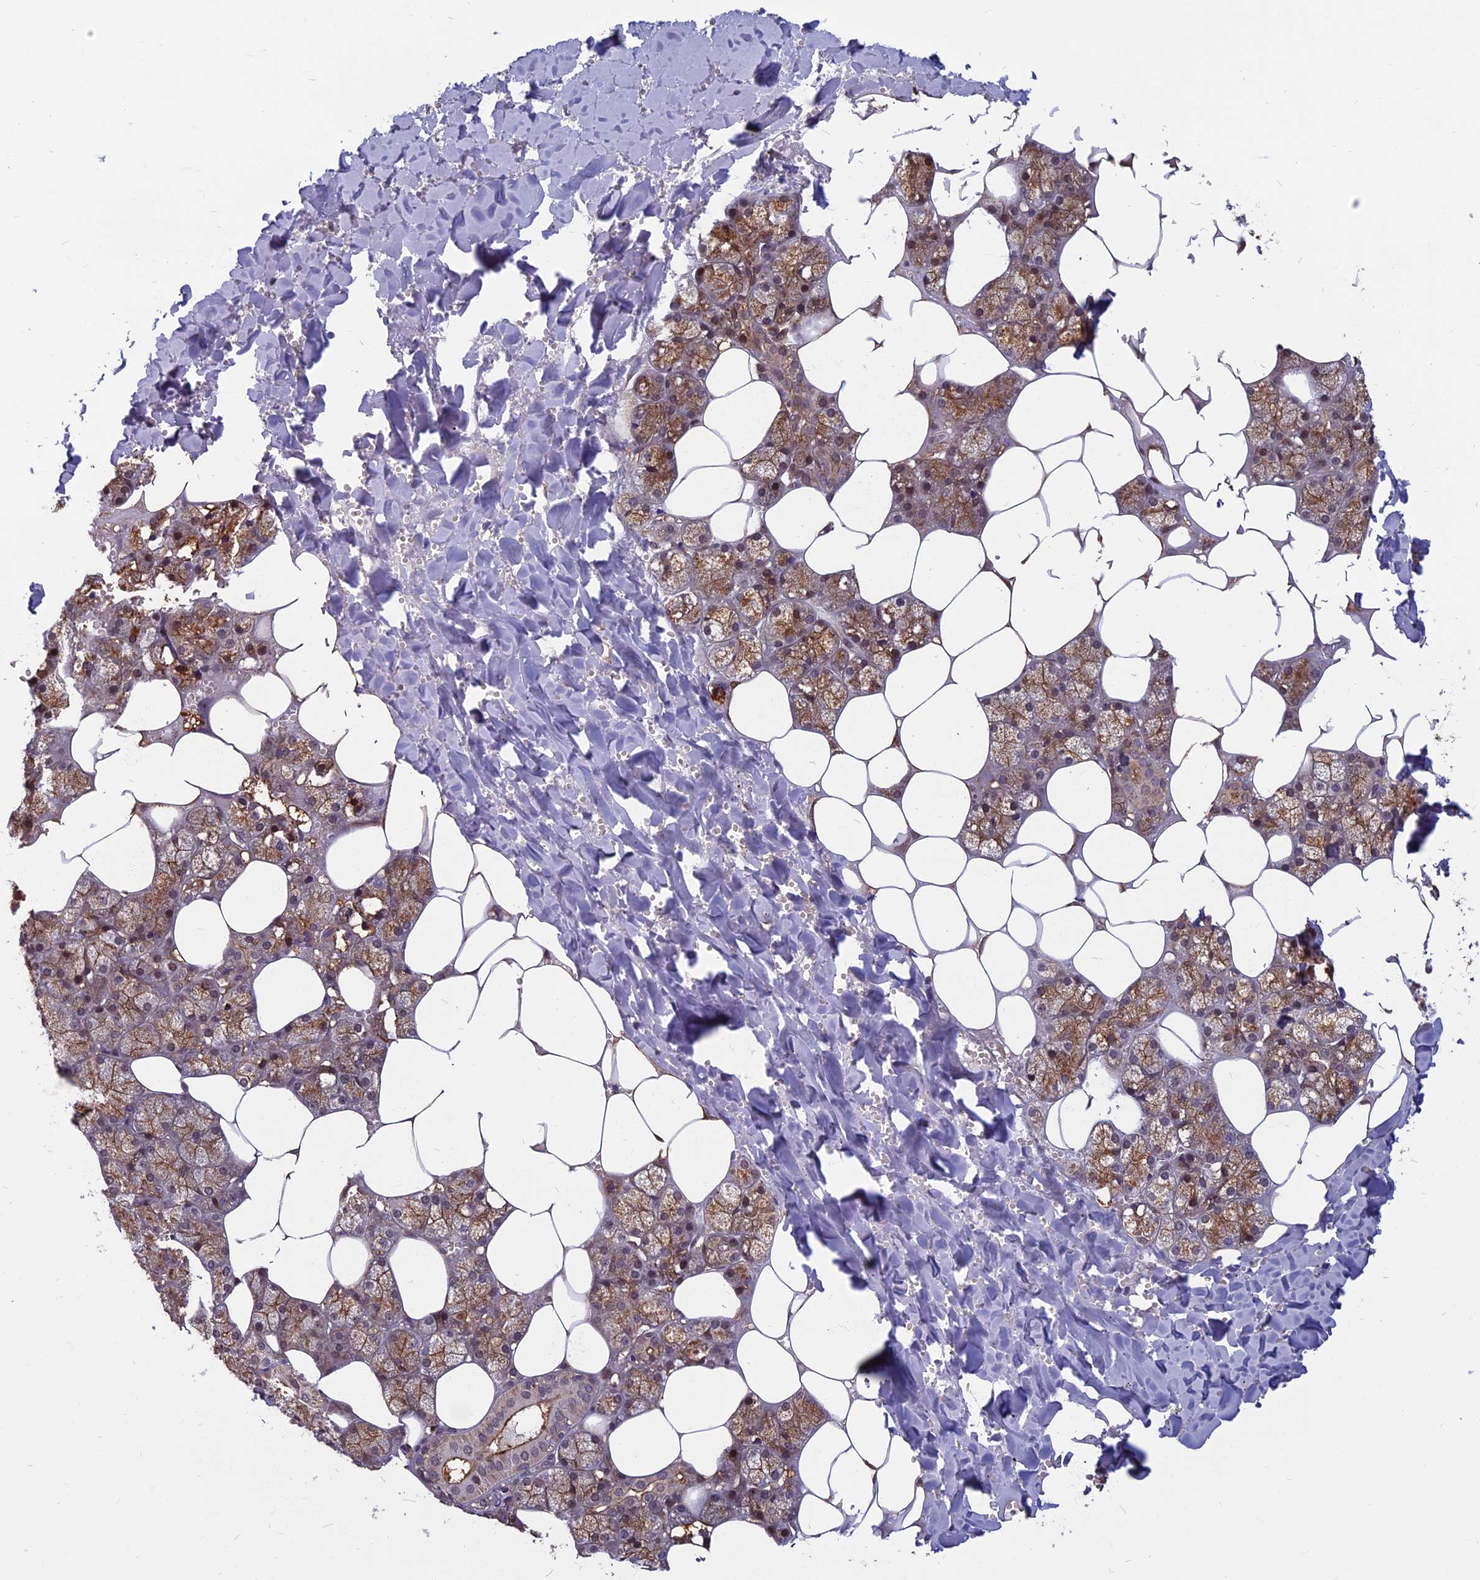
{"staining": {"intensity": "moderate", "quantity": ">75%", "location": "cytoplasmic/membranous,nuclear"}, "tissue": "salivary gland", "cell_type": "Glandular cells", "image_type": "normal", "snomed": [{"axis": "morphology", "description": "Normal tissue, NOS"}, {"axis": "topography", "description": "Salivary gland"}], "caption": "Human salivary gland stained with a brown dye displays moderate cytoplasmic/membranous,nuclear positive positivity in approximately >75% of glandular cells.", "gene": "SPG11", "patient": {"sex": "male", "age": 62}}